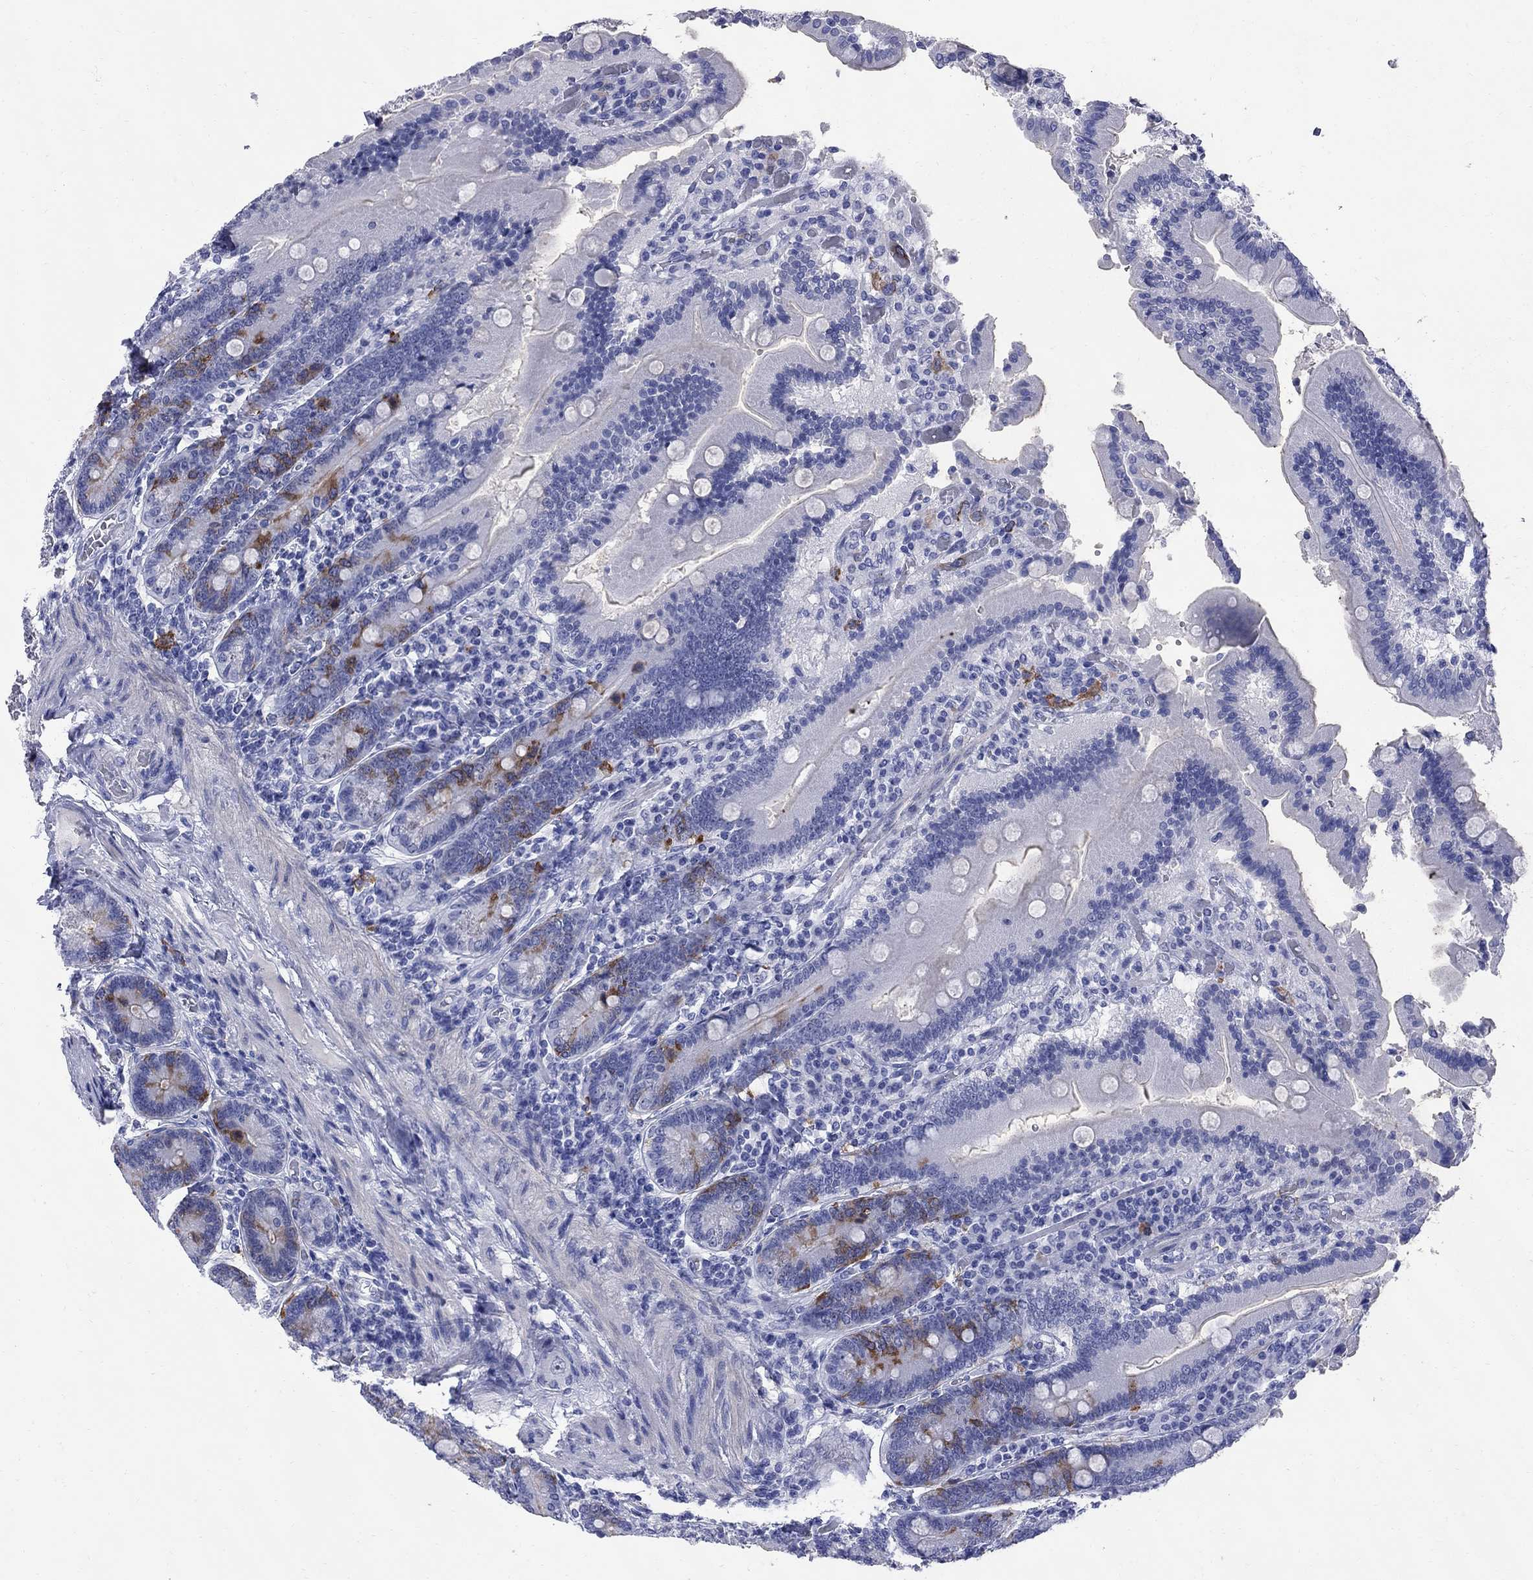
{"staining": {"intensity": "strong", "quantity": "<25%", "location": "cytoplasmic/membranous"}, "tissue": "duodenum", "cell_type": "Glandular cells", "image_type": "normal", "snomed": [{"axis": "morphology", "description": "Normal tissue, NOS"}, {"axis": "topography", "description": "Duodenum"}], "caption": "This micrograph demonstrates IHC staining of unremarkable human duodenum, with medium strong cytoplasmic/membranous positivity in approximately <25% of glandular cells.", "gene": "TACC3", "patient": {"sex": "female", "age": 62}}